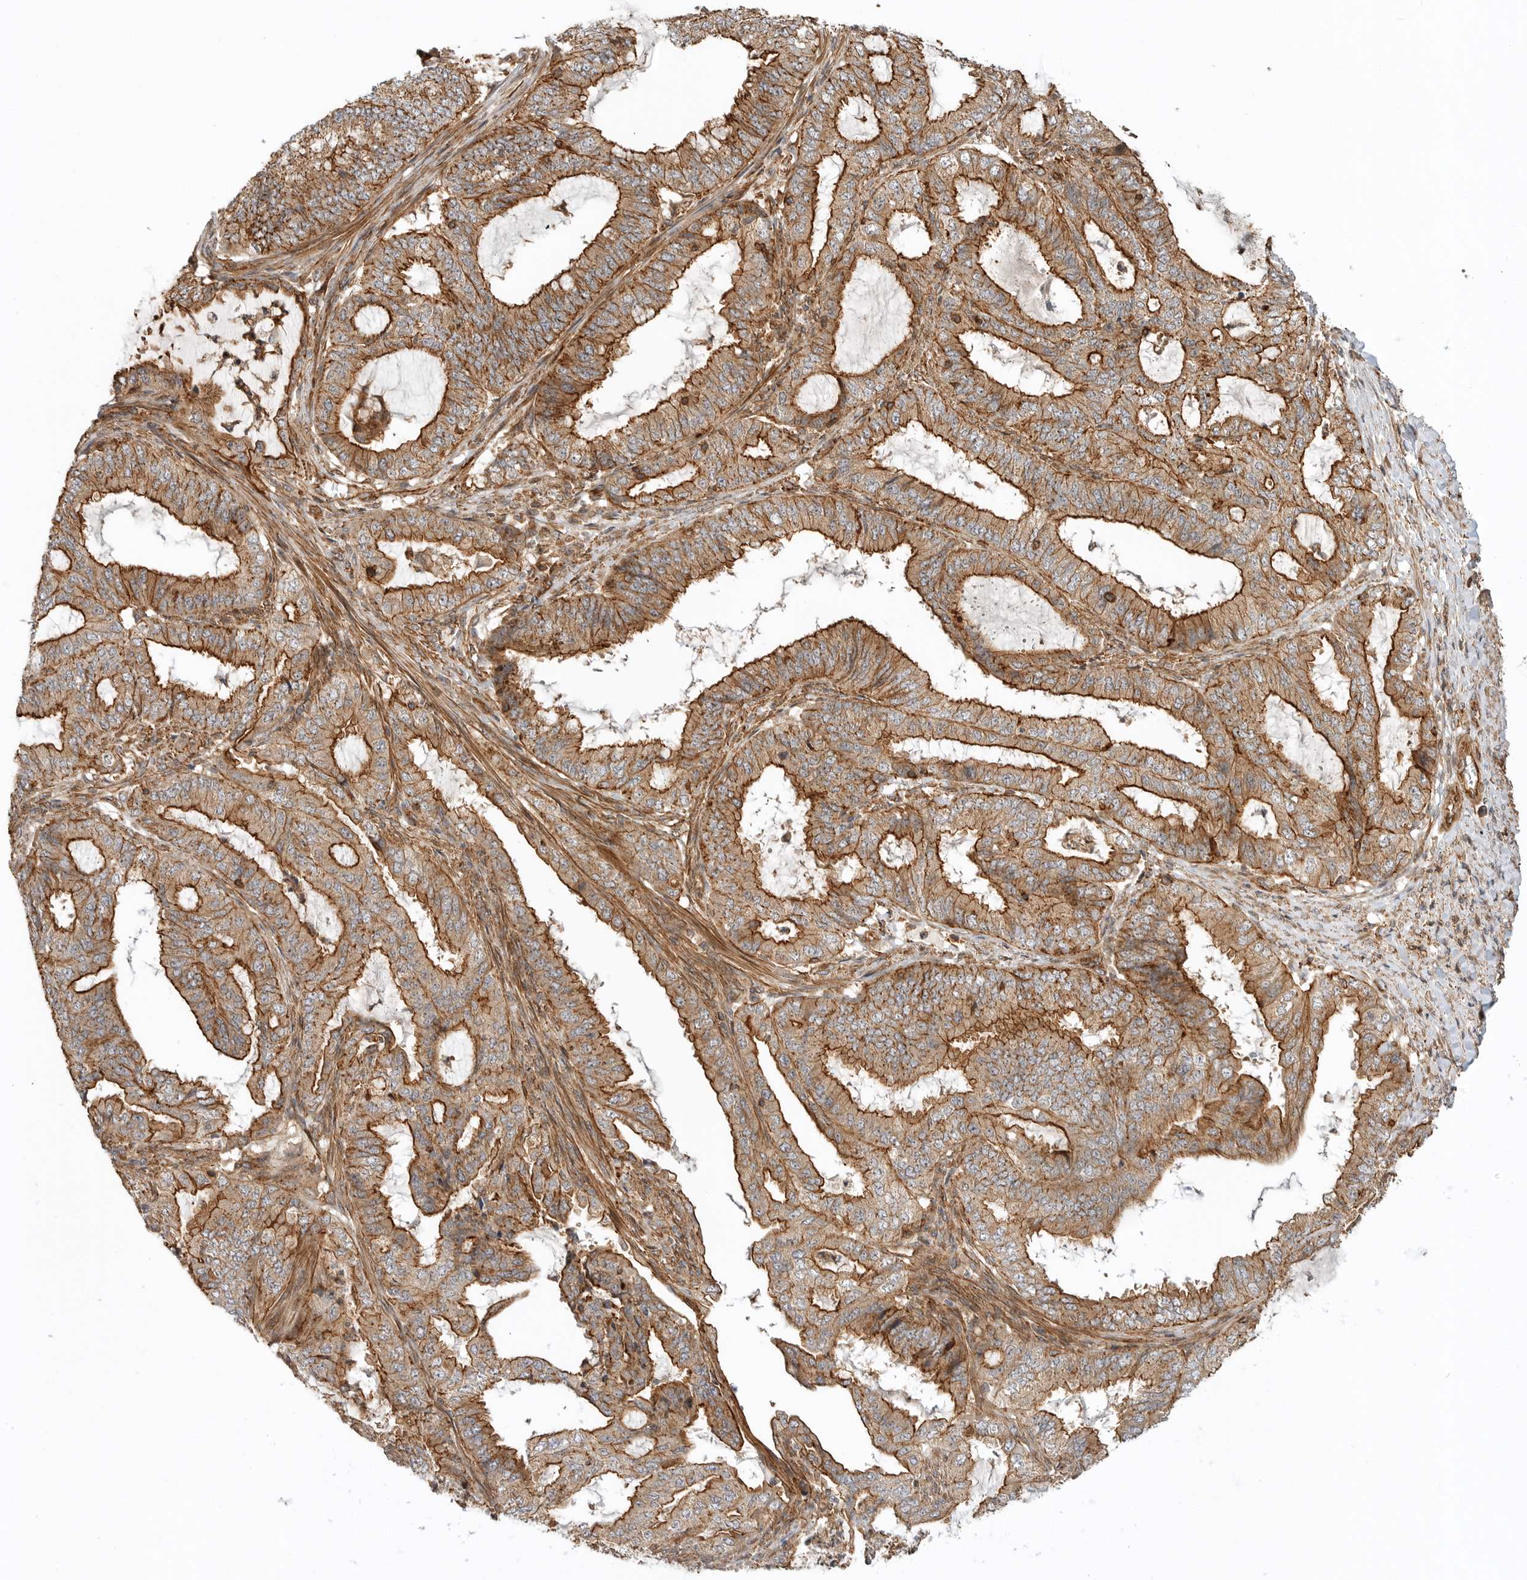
{"staining": {"intensity": "strong", "quantity": ">75%", "location": "cytoplasmic/membranous"}, "tissue": "endometrial cancer", "cell_type": "Tumor cells", "image_type": "cancer", "snomed": [{"axis": "morphology", "description": "Adenocarcinoma, NOS"}, {"axis": "topography", "description": "Endometrium"}], "caption": "IHC image of human endometrial adenocarcinoma stained for a protein (brown), which demonstrates high levels of strong cytoplasmic/membranous staining in about >75% of tumor cells.", "gene": "GPATCH2", "patient": {"sex": "female", "age": 51}}